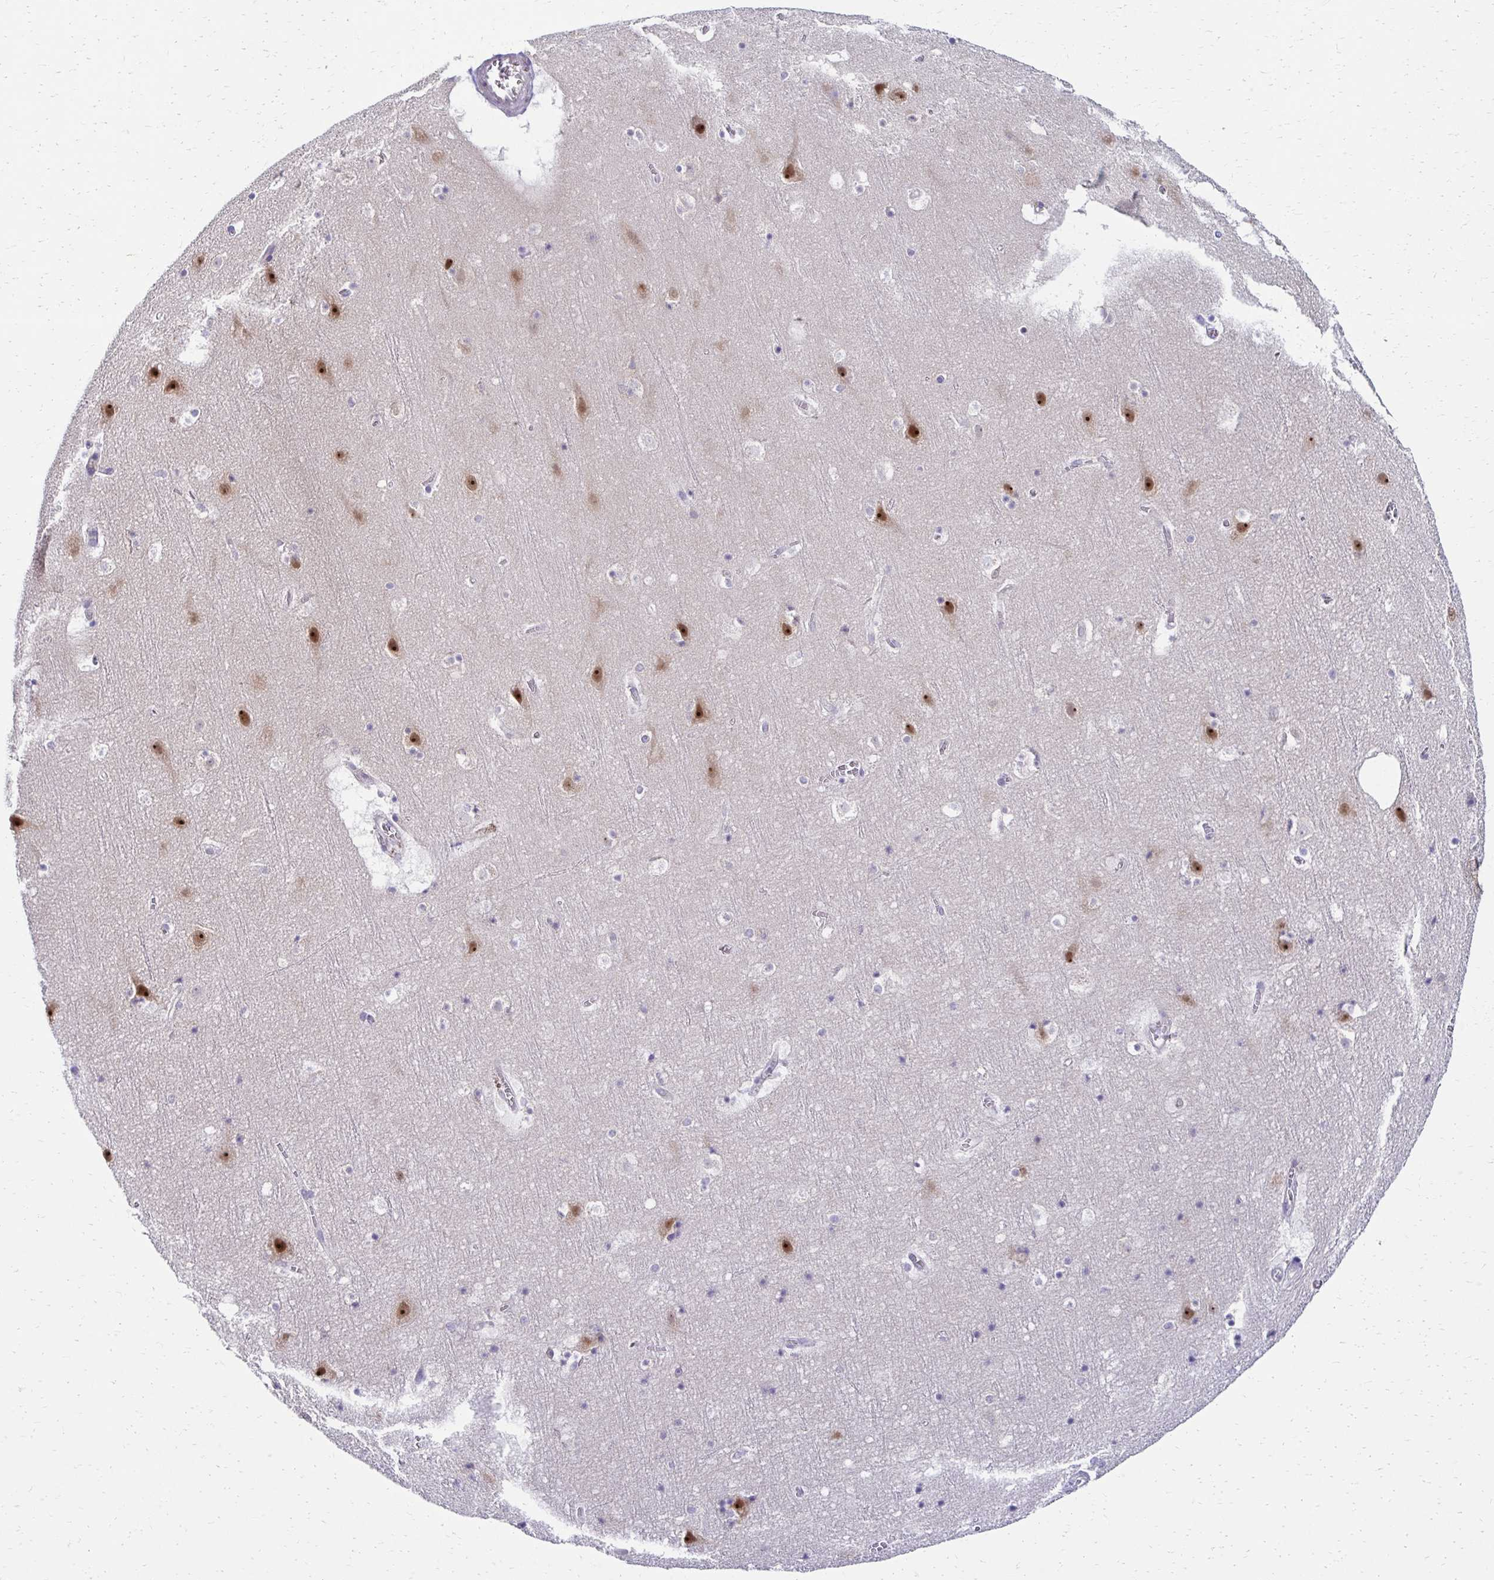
{"staining": {"intensity": "negative", "quantity": "none", "location": "none"}, "tissue": "cerebral cortex", "cell_type": "Endothelial cells", "image_type": "normal", "snomed": [{"axis": "morphology", "description": "Normal tissue, NOS"}, {"axis": "topography", "description": "Cerebral cortex"}], "caption": "Benign cerebral cortex was stained to show a protein in brown. There is no significant staining in endothelial cells. Nuclei are stained in blue.", "gene": "C1QTNF2", "patient": {"sex": "female", "age": 42}}